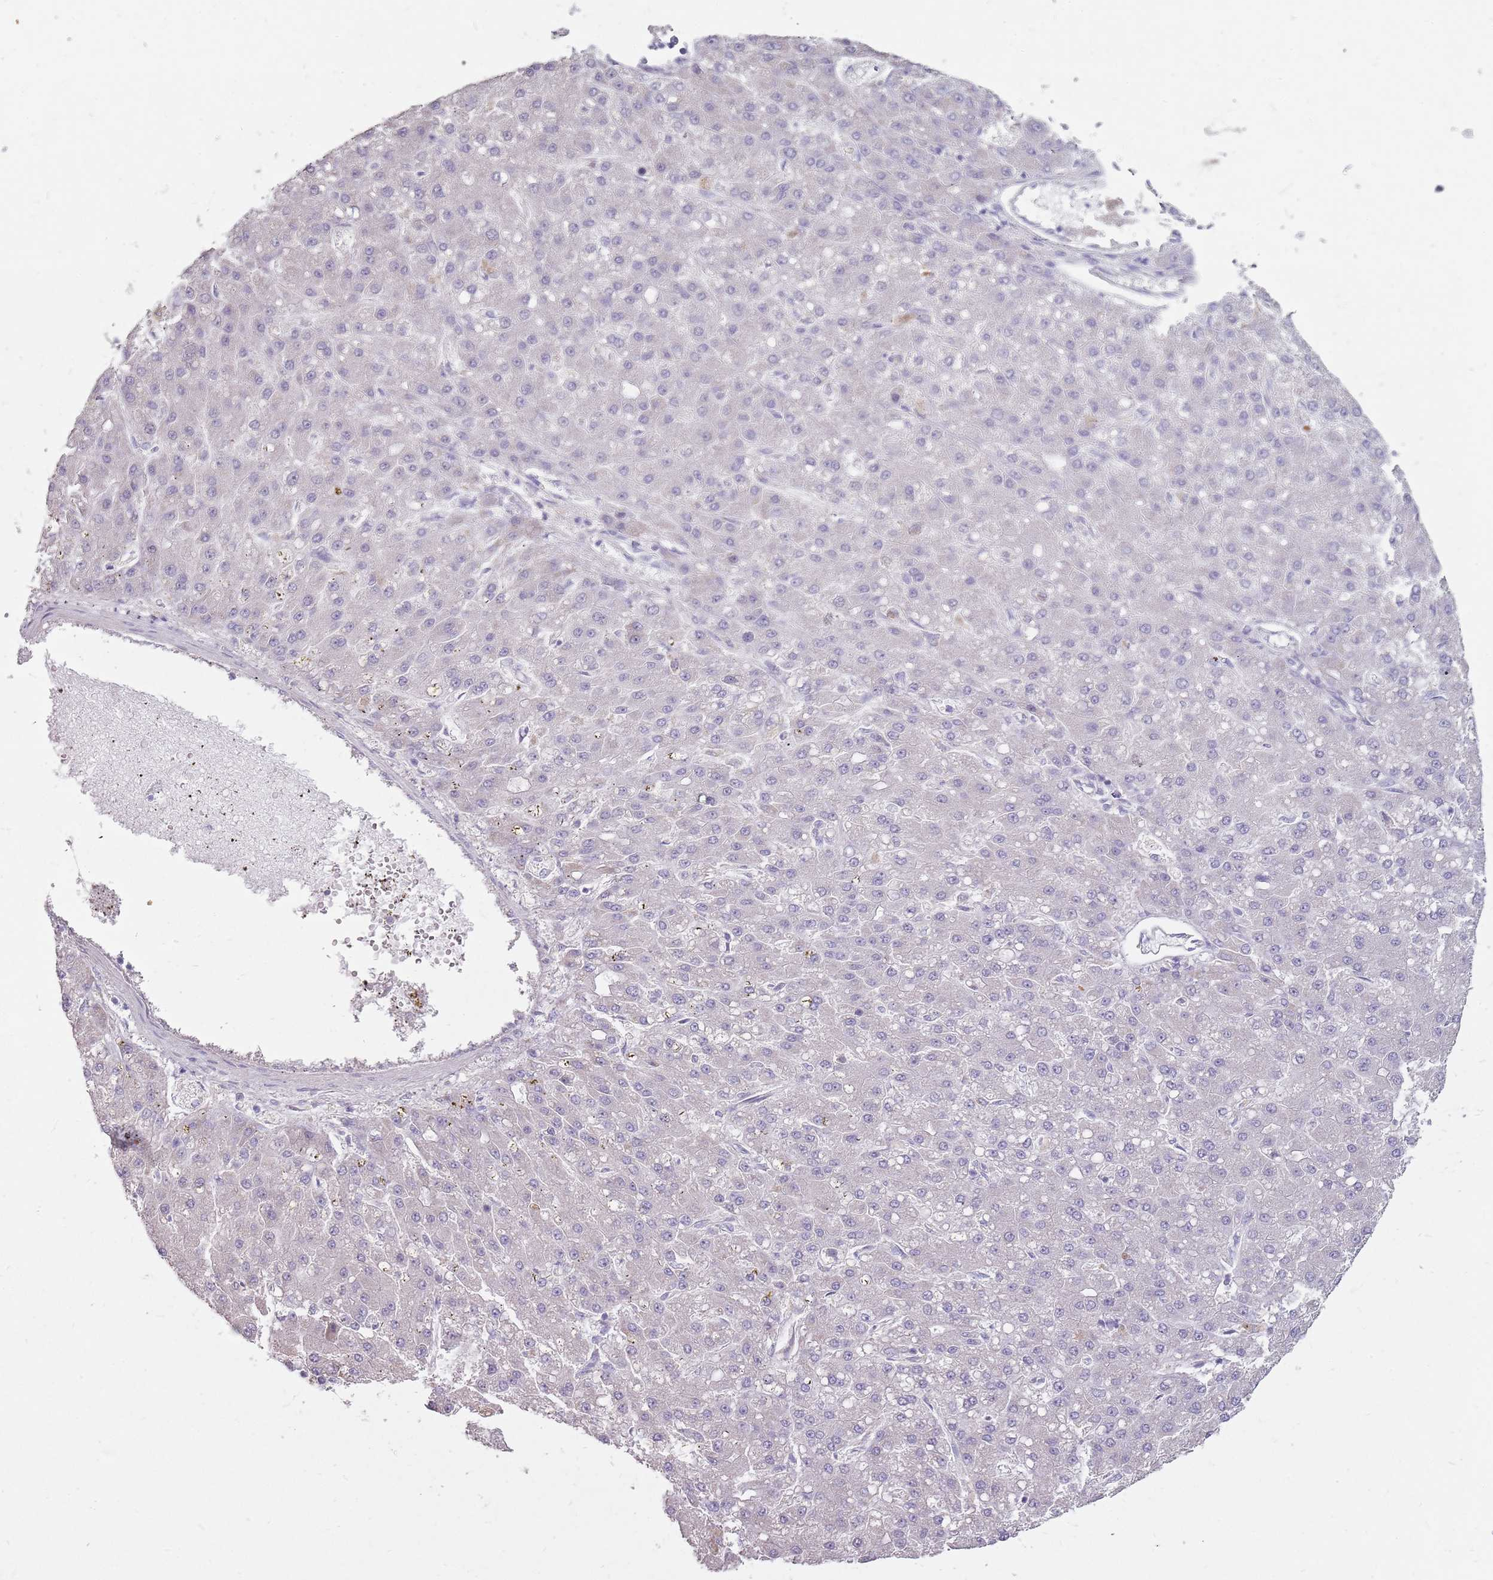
{"staining": {"intensity": "negative", "quantity": "none", "location": "none"}, "tissue": "liver cancer", "cell_type": "Tumor cells", "image_type": "cancer", "snomed": [{"axis": "morphology", "description": "Carcinoma, Hepatocellular, NOS"}, {"axis": "topography", "description": "Liver"}], "caption": "Immunohistochemistry (IHC) histopathology image of neoplastic tissue: hepatocellular carcinoma (liver) stained with DAB displays no significant protein positivity in tumor cells.", "gene": "DXO", "patient": {"sex": "male", "age": 67}}